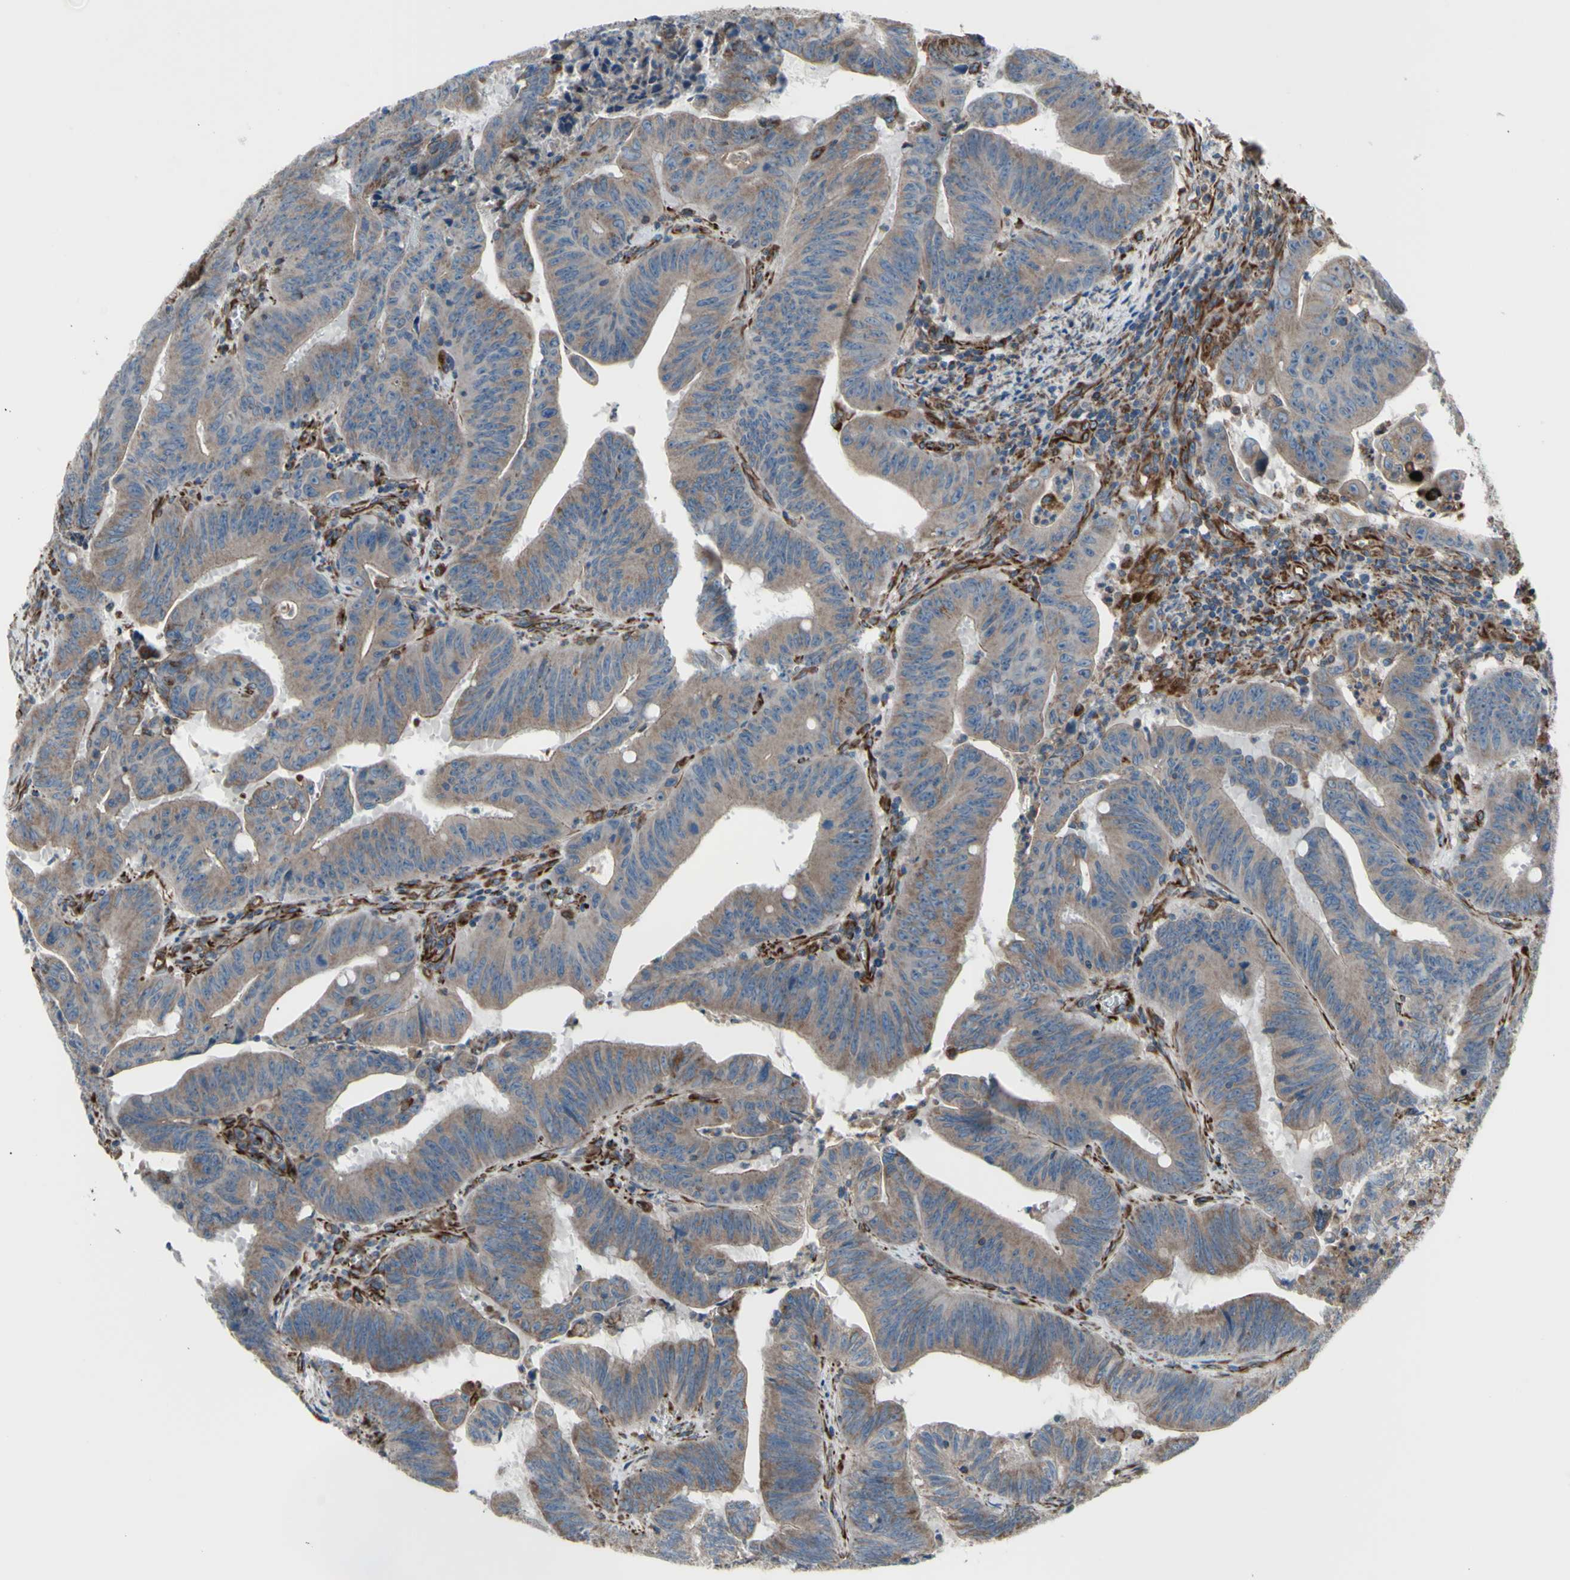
{"staining": {"intensity": "weak", "quantity": ">75%", "location": "cytoplasmic/membranous"}, "tissue": "colorectal cancer", "cell_type": "Tumor cells", "image_type": "cancer", "snomed": [{"axis": "morphology", "description": "Adenocarcinoma, NOS"}, {"axis": "topography", "description": "Colon"}], "caption": "Tumor cells display low levels of weak cytoplasmic/membranous staining in about >75% of cells in human colorectal cancer (adenocarcinoma).", "gene": "EMC7", "patient": {"sex": "male", "age": 45}}